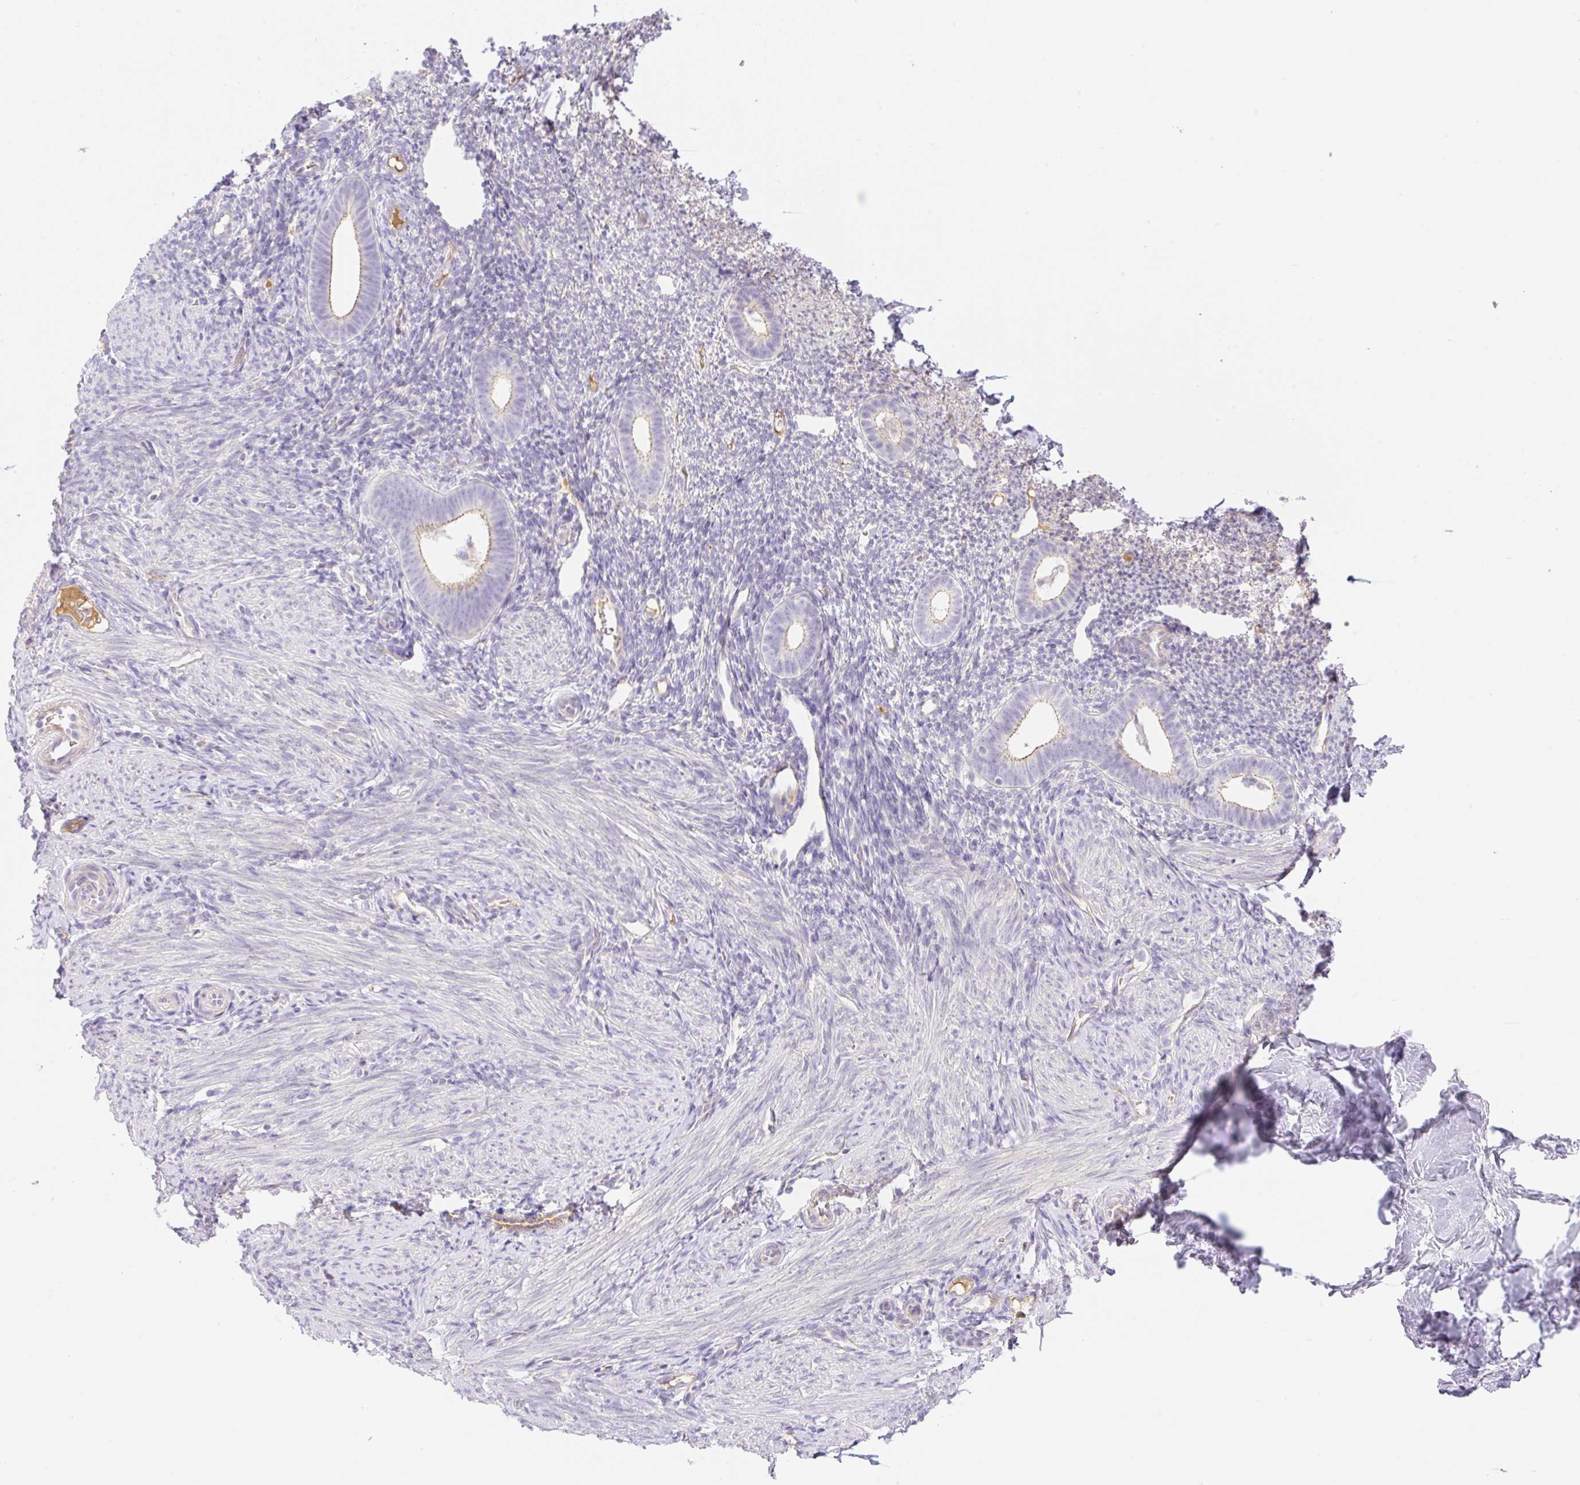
{"staining": {"intensity": "negative", "quantity": "none", "location": "none"}, "tissue": "endometrium", "cell_type": "Cells in endometrial stroma", "image_type": "normal", "snomed": [{"axis": "morphology", "description": "Normal tissue, NOS"}, {"axis": "topography", "description": "Endometrium"}], "caption": "Immunohistochemistry (IHC) of unremarkable endometrium displays no staining in cells in endometrial stroma. (Immunohistochemistry (IHC), brightfield microscopy, high magnification).", "gene": "DENND5A", "patient": {"sex": "female", "age": 39}}